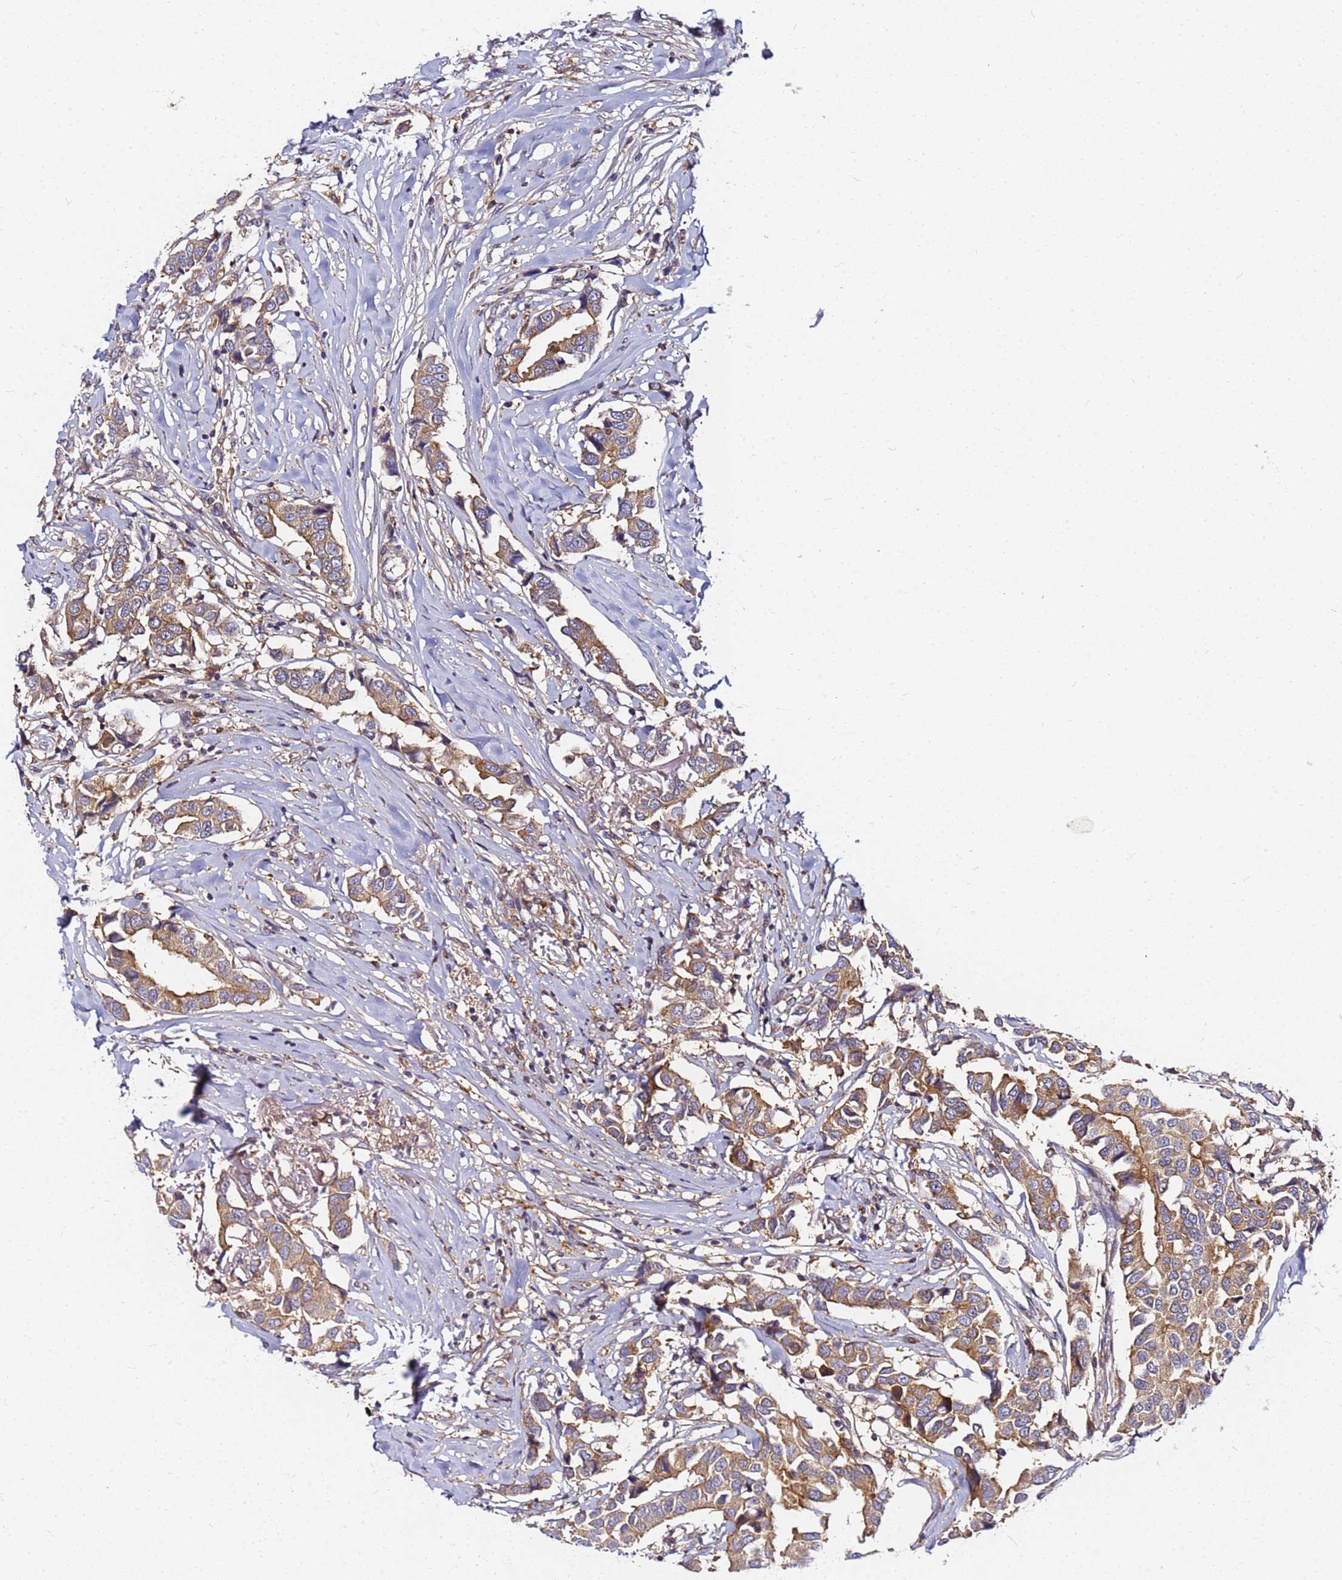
{"staining": {"intensity": "moderate", "quantity": ">75%", "location": "cytoplasmic/membranous"}, "tissue": "breast cancer", "cell_type": "Tumor cells", "image_type": "cancer", "snomed": [{"axis": "morphology", "description": "Duct carcinoma"}, {"axis": "topography", "description": "Breast"}], "caption": "A medium amount of moderate cytoplasmic/membranous positivity is seen in about >75% of tumor cells in breast cancer (intraductal carcinoma) tissue.", "gene": "CHM", "patient": {"sex": "female", "age": 80}}